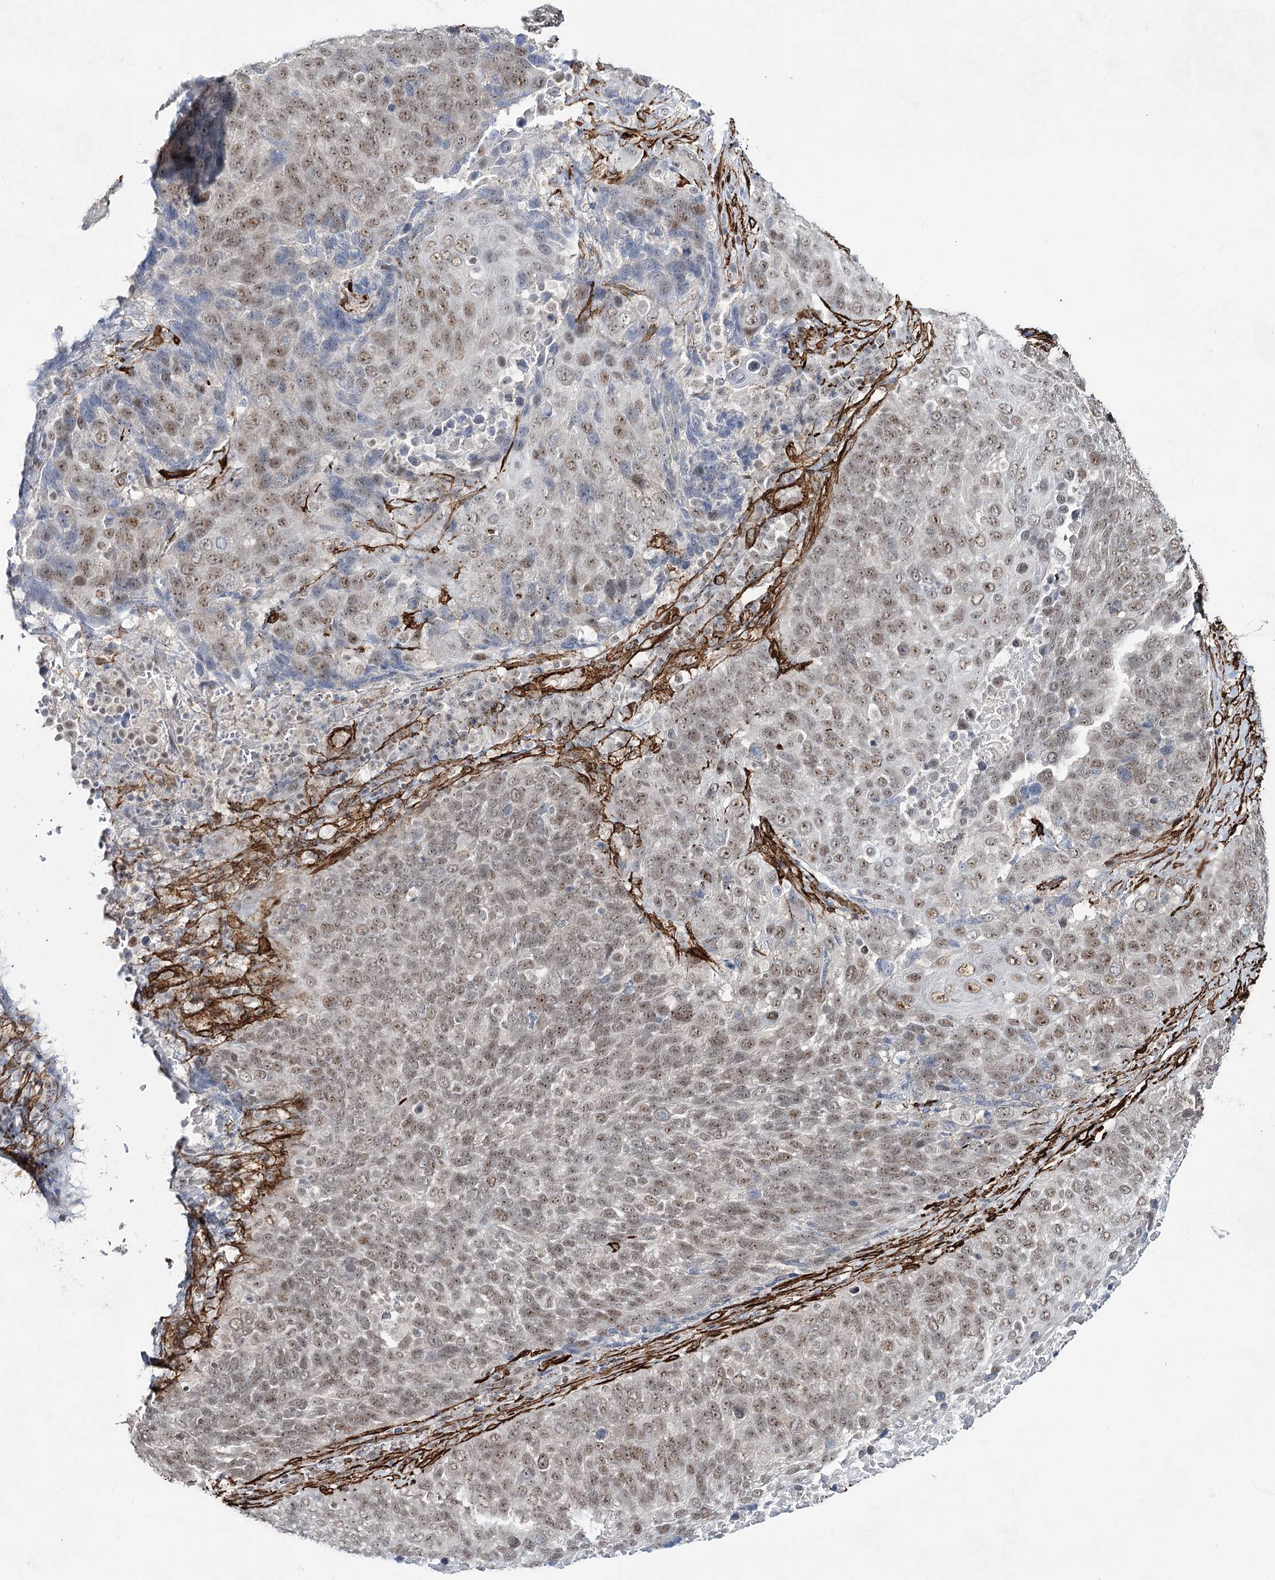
{"staining": {"intensity": "weak", "quantity": ">75%", "location": "nuclear"}, "tissue": "lung cancer", "cell_type": "Tumor cells", "image_type": "cancer", "snomed": [{"axis": "morphology", "description": "Squamous cell carcinoma, NOS"}, {"axis": "topography", "description": "Lung"}], "caption": "Immunohistochemical staining of human squamous cell carcinoma (lung) demonstrates weak nuclear protein staining in approximately >75% of tumor cells.", "gene": "CWF19L1", "patient": {"sex": "male", "age": 66}}